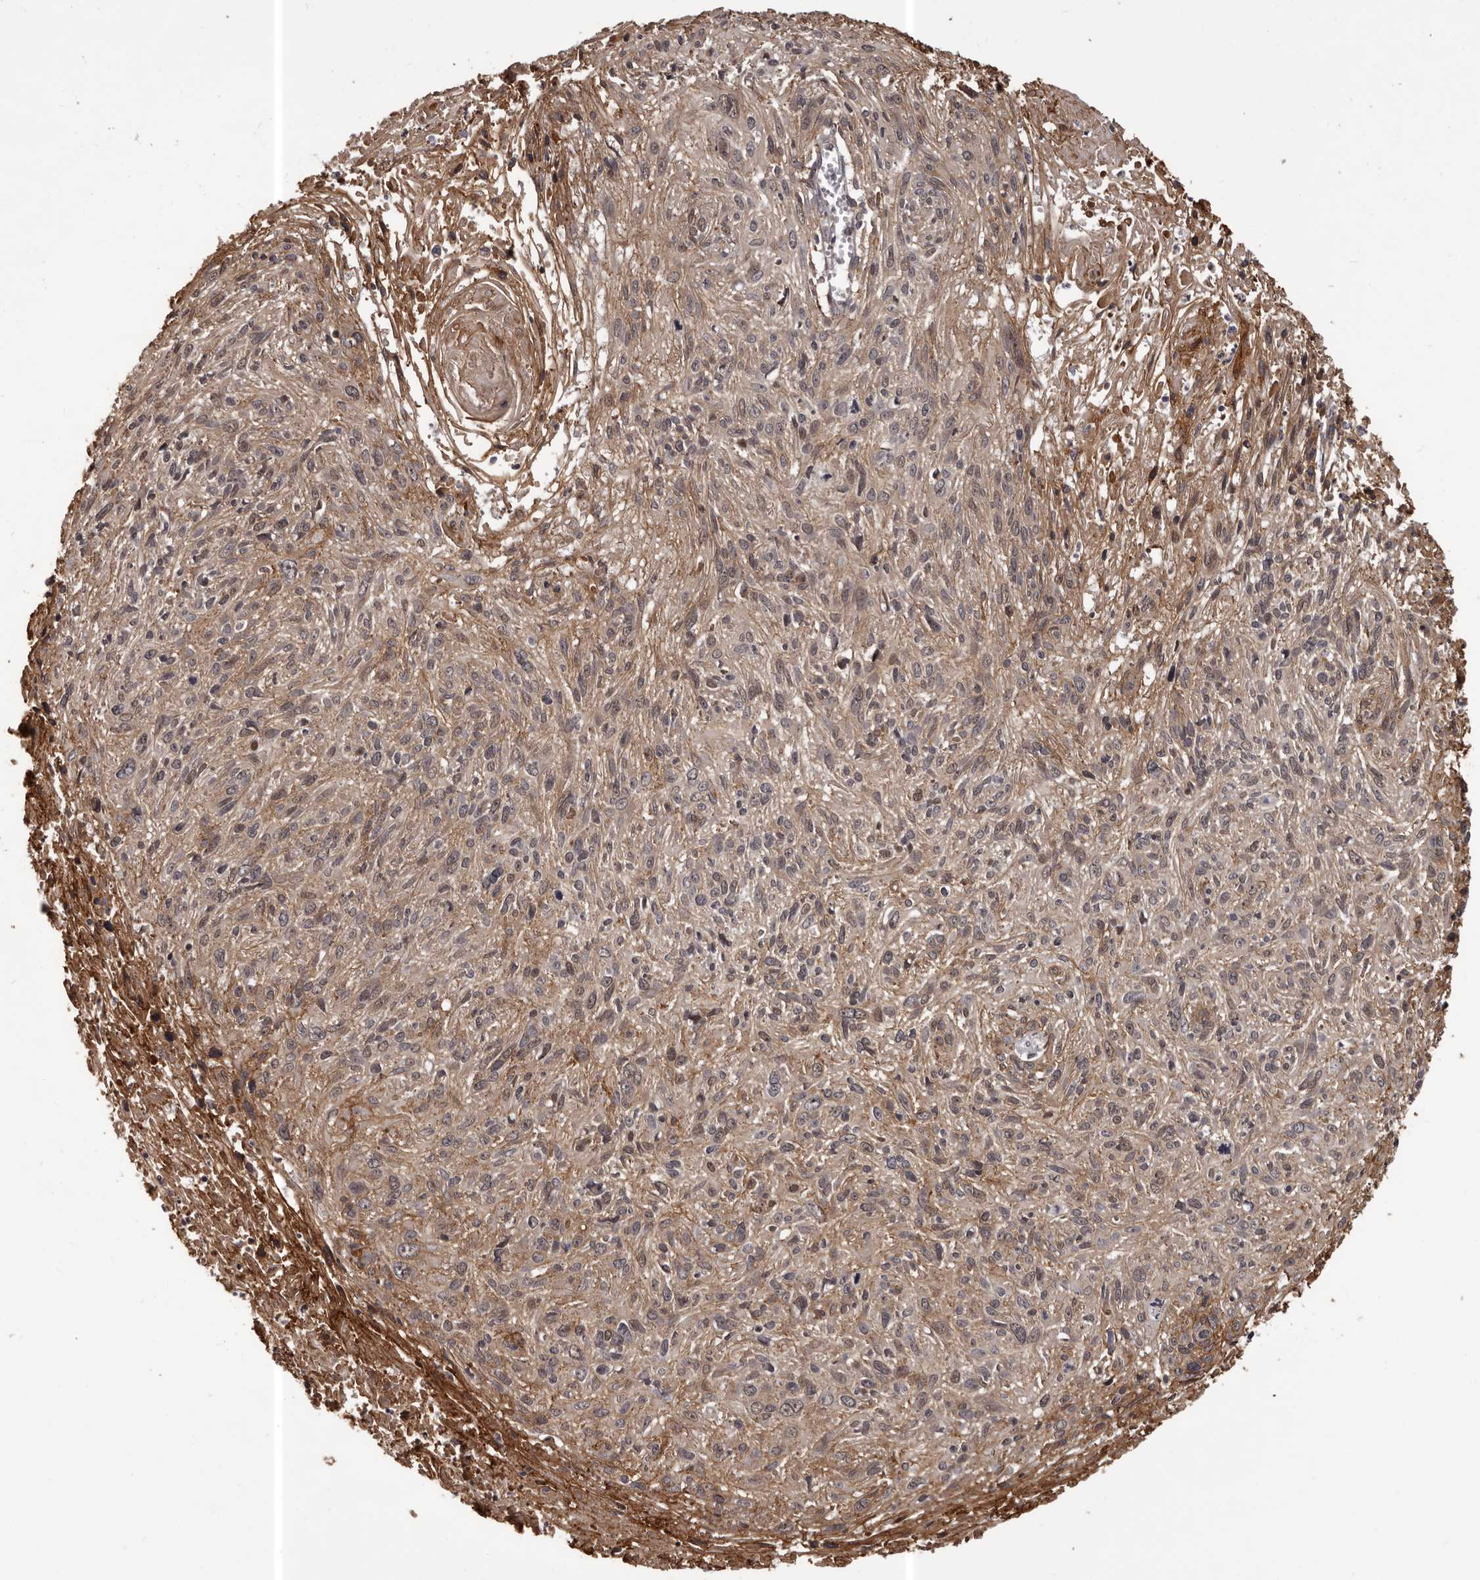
{"staining": {"intensity": "moderate", "quantity": ">75%", "location": "cytoplasmic/membranous"}, "tissue": "cervical cancer", "cell_type": "Tumor cells", "image_type": "cancer", "snomed": [{"axis": "morphology", "description": "Squamous cell carcinoma, NOS"}, {"axis": "topography", "description": "Cervix"}], "caption": "Cervical cancer (squamous cell carcinoma) tissue shows moderate cytoplasmic/membranous expression in approximately >75% of tumor cells (DAB IHC with brightfield microscopy, high magnification).", "gene": "SLITRK6", "patient": {"sex": "female", "age": 51}}